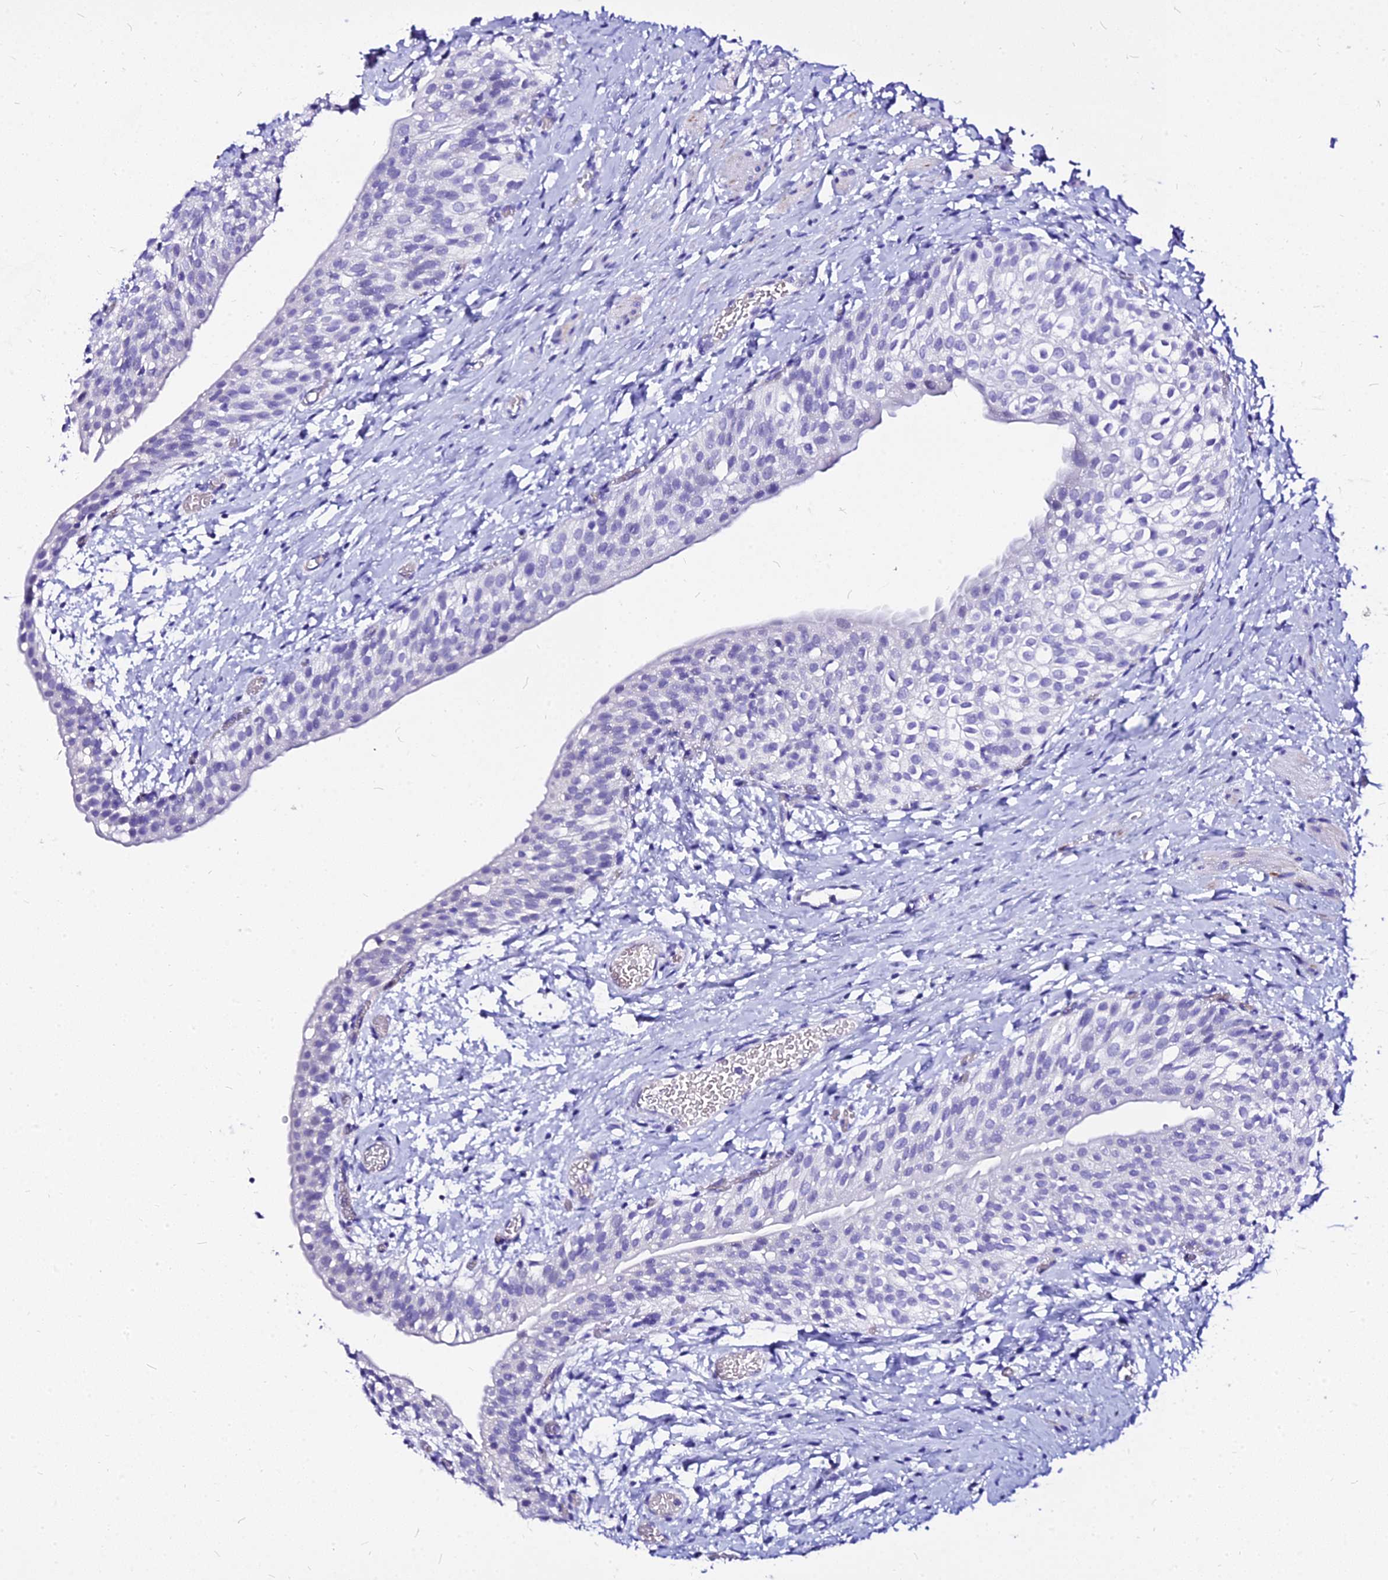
{"staining": {"intensity": "negative", "quantity": "none", "location": "none"}, "tissue": "urinary bladder", "cell_type": "Urothelial cells", "image_type": "normal", "snomed": [{"axis": "morphology", "description": "Normal tissue, NOS"}, {"axis": "topography", "description": "Urinary bladder"}], "caption": "Urothelial cells are negative for brown protein staining in unremarkable urinary bladder.", "gene": "DEFB106A", "patient": {"sex": "male", "age": 1}}